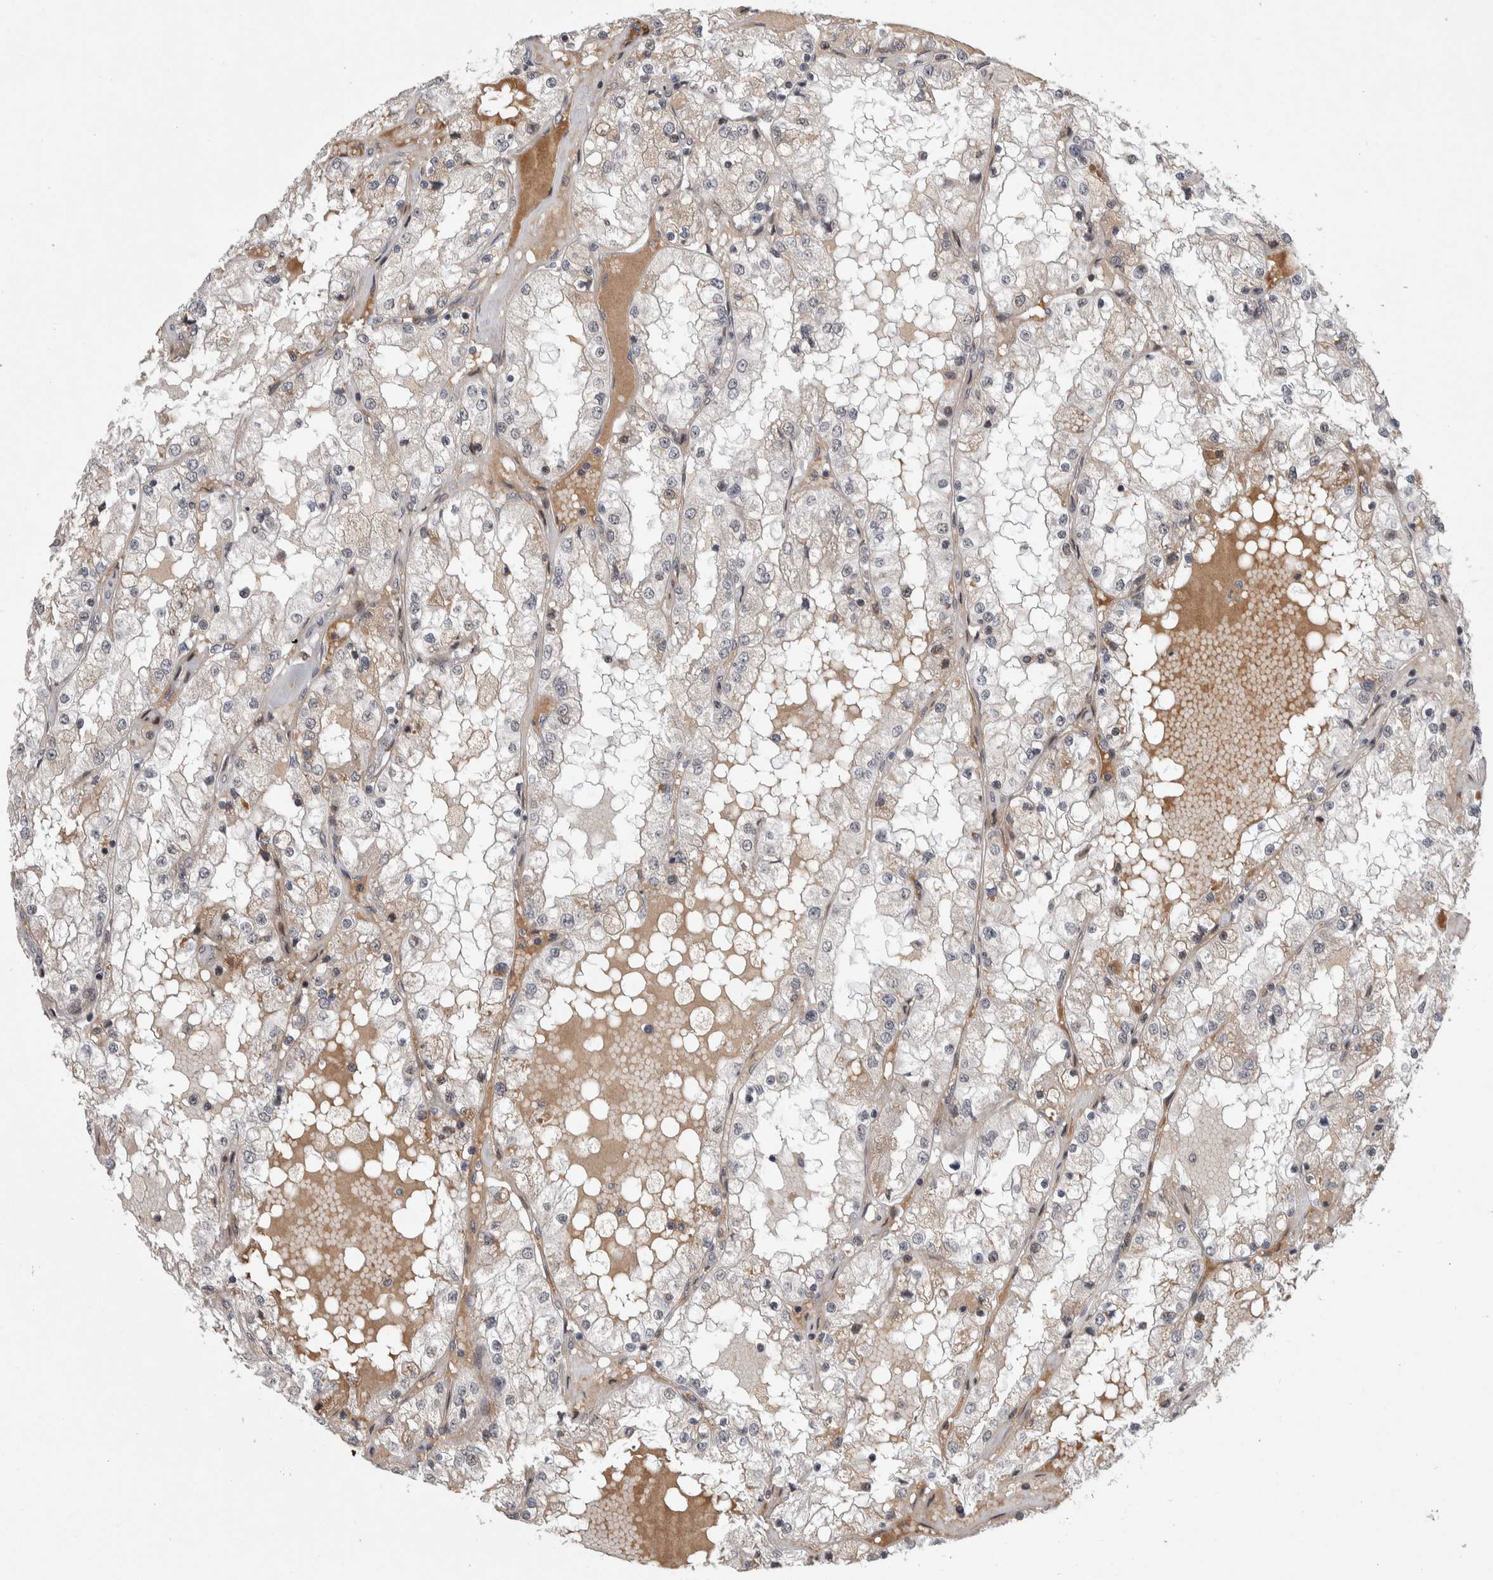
{"staining": {"intensity": "negative", "quantity": "none", "location": "none"}, "tissue": "renal cancer", "cell_type": "Tumor cells", "image_type": "cancer", "snomed": [{"axis": "morphology", "description": "Adenocarcinoma, NOS"}, {"axis": "topography", "description": "Kidney"}], "caption": "DAB immunohistochemical staining of human renal adenocarcinoma shows no significant expression in tumor cells.", "gene": "ZNF592", "patient": {"sex": "male", "age": 68}}